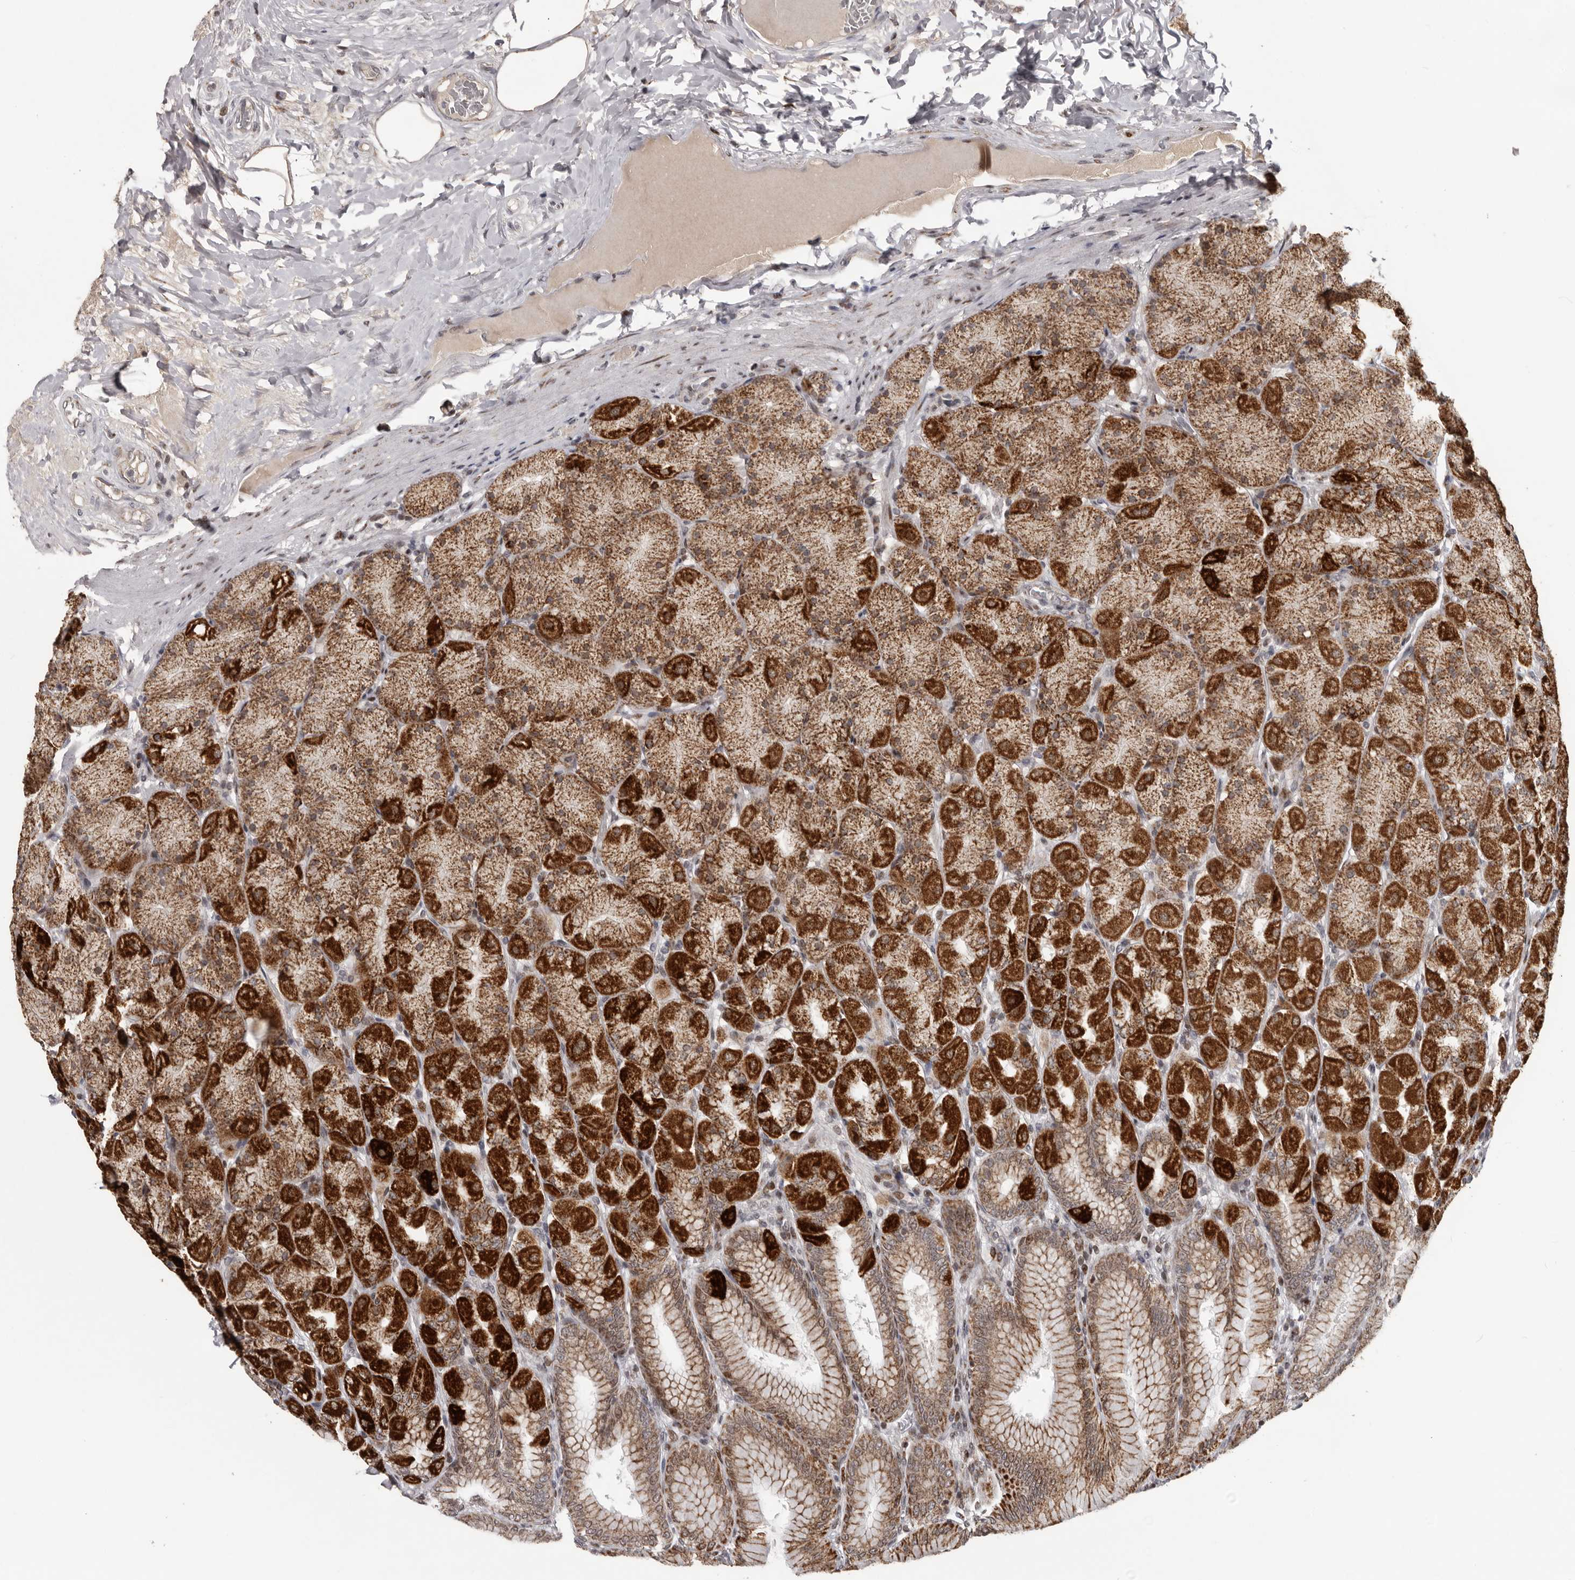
{"staining": {"intensity": "strong", "quantity": ">75%", "location": "cytoplasmic/membranous"}, "tissue": "stomach", "cell_type": "Glandular cells", "image_type": "normal", "snomed": [{"axis": "morphology", "description": "Normal tissue, NOS"}, {"axis": "topography", "description": "Stomach, upper"}], "caption": "Stomach stained with a brown dye shows strong cytoplasmic/membranous positive expression in about >75% of glandular cells.", "gene": "C17orf99", "patient": {"sex": "female", "age": 56}}